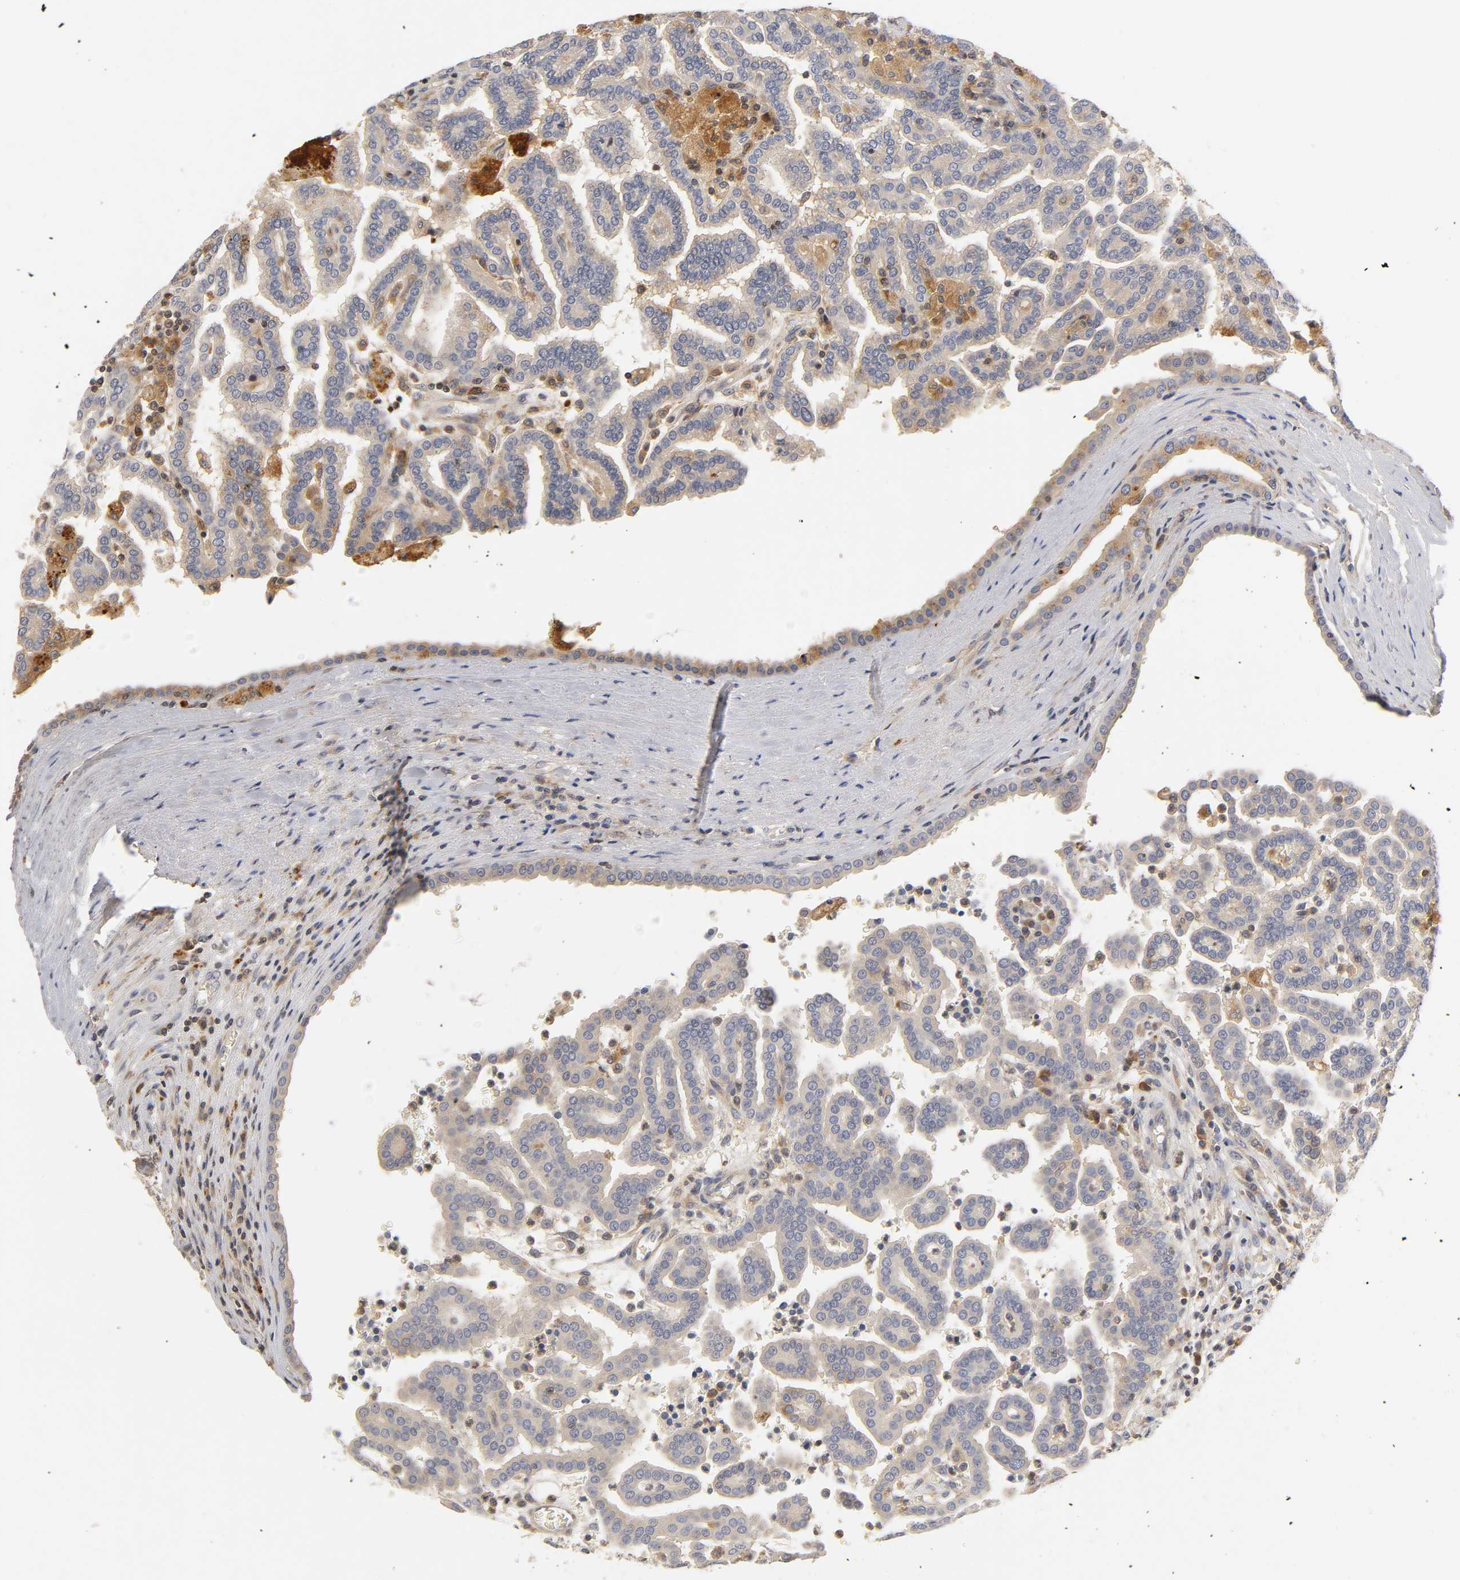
{"staining": {"intensity": "weak", "quantity": ">75%", "location": "cytoplasmic/membranous"}, "tissue": "renal cancer", "cell_type": "Tumor cells", "image_type": "cancer", "snomed": [{"axis": "morphology", "description": "Adenocarcinoma, NOS"}, {"axis": "topography", "description": "Kidney"}], "caption": "The image reveals immunohistochemical staining of adenocarcinoma (renal). There is weak cytoplasmic/membranous staining is seen in approximately >75% of tumor cells.", "gene": "RHOA", "patient": {"sex": "male", "age": 61}}